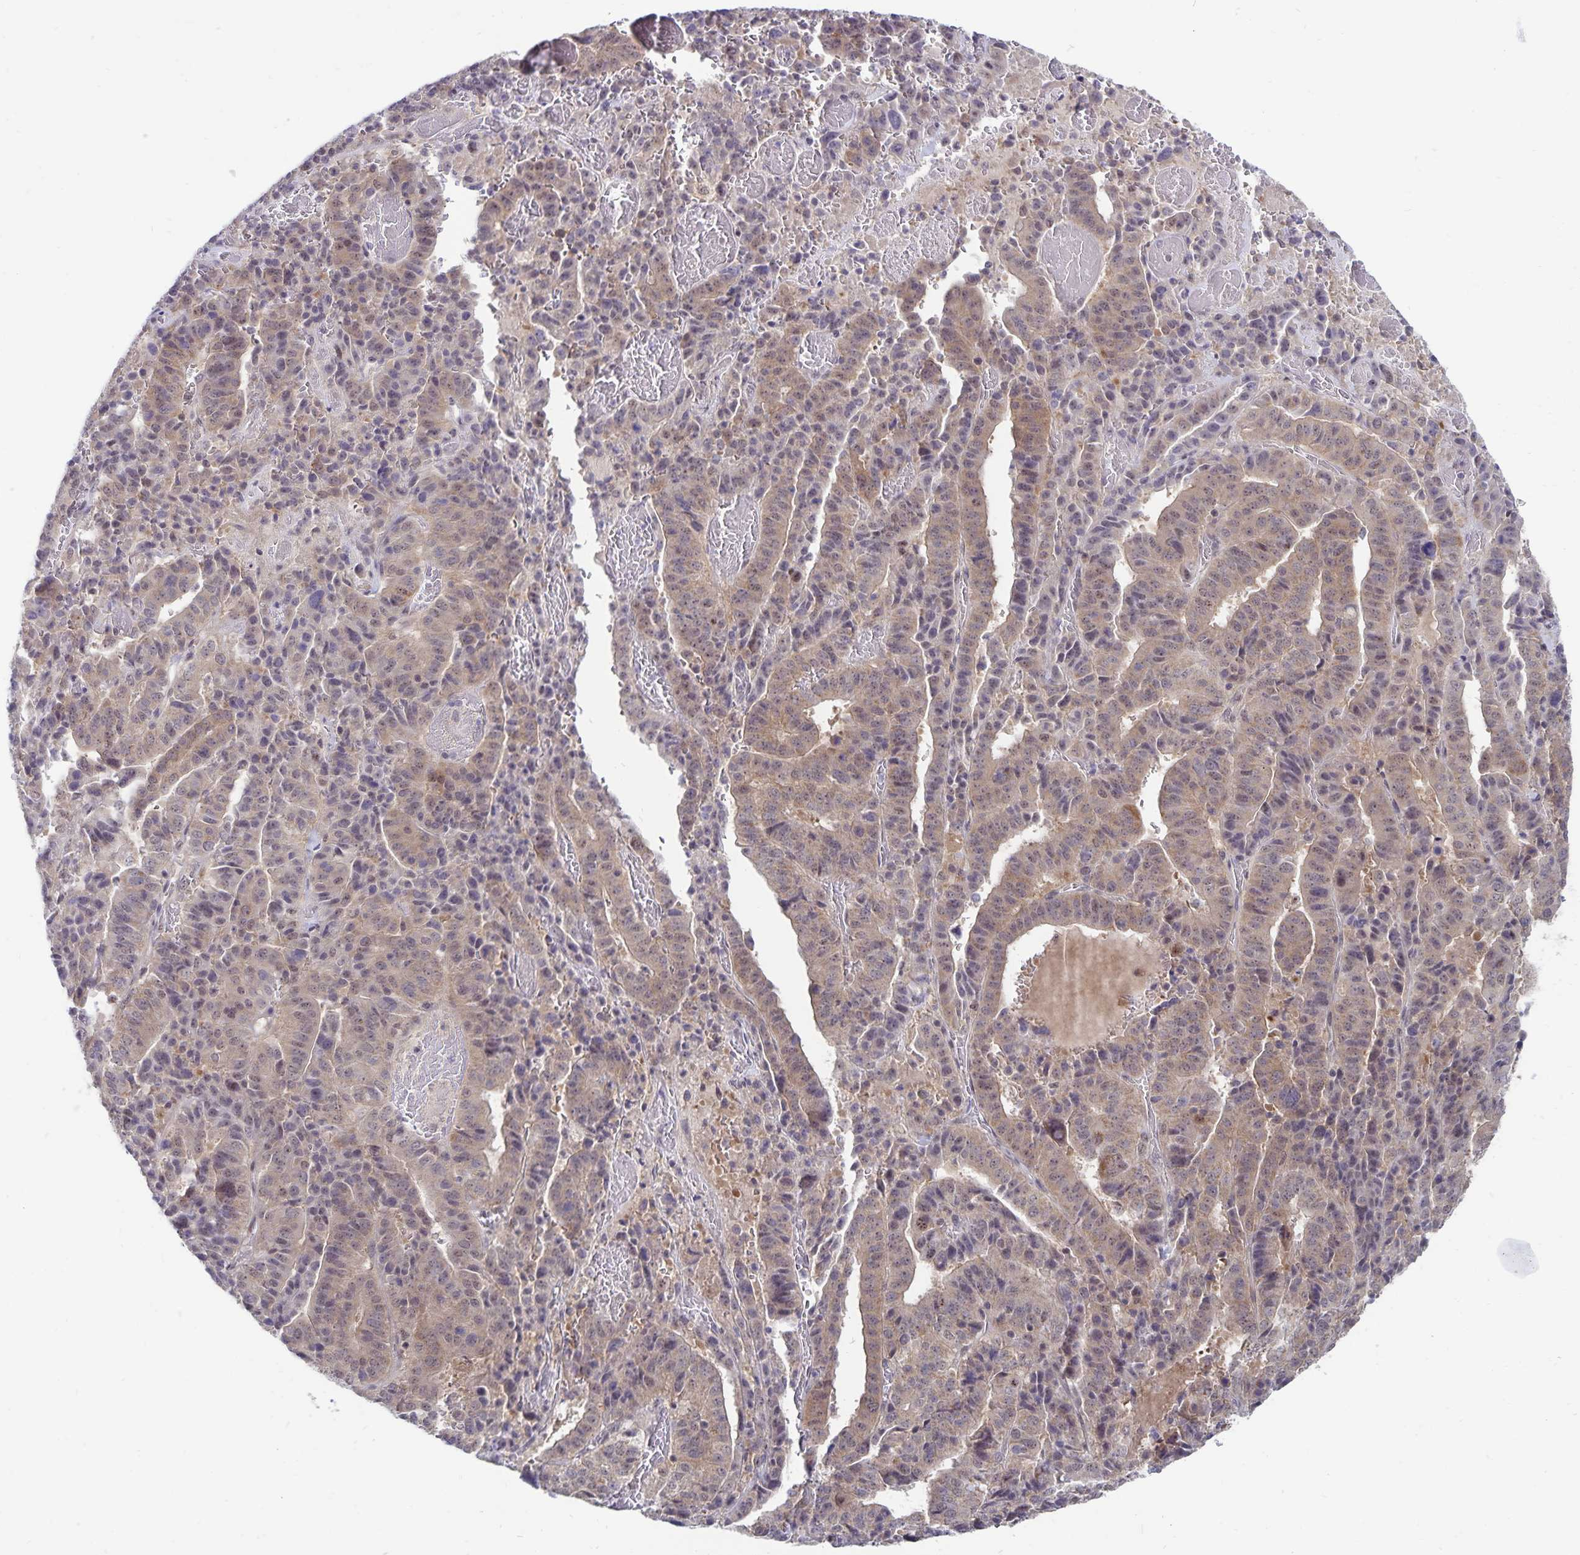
{"staining": {"intensity": "weak", "quantity": "25%-75%", "location": "cytoplasmic/membranous"}, "tissue": "stomach cancer", "cell_type": "Tumor cells", "image_type": "cancer", "snomed": [{"axis": "morphology", "description": "Adenocarcinoma, NOS"}, {"axis": "topography", "description": "Stomach"}], "caption": "Stomach cancer (adenocarcinoma) was stained to show a protein in brown. There is low levels of weak cytoplasmic/membranous staining in approximately 25%-75% of tumor cells. (DAB = brown stain, brightfield microscopy at high magnification).", "gene": "EXOC6B", "patient": {"sex": "male", "age": 48}}